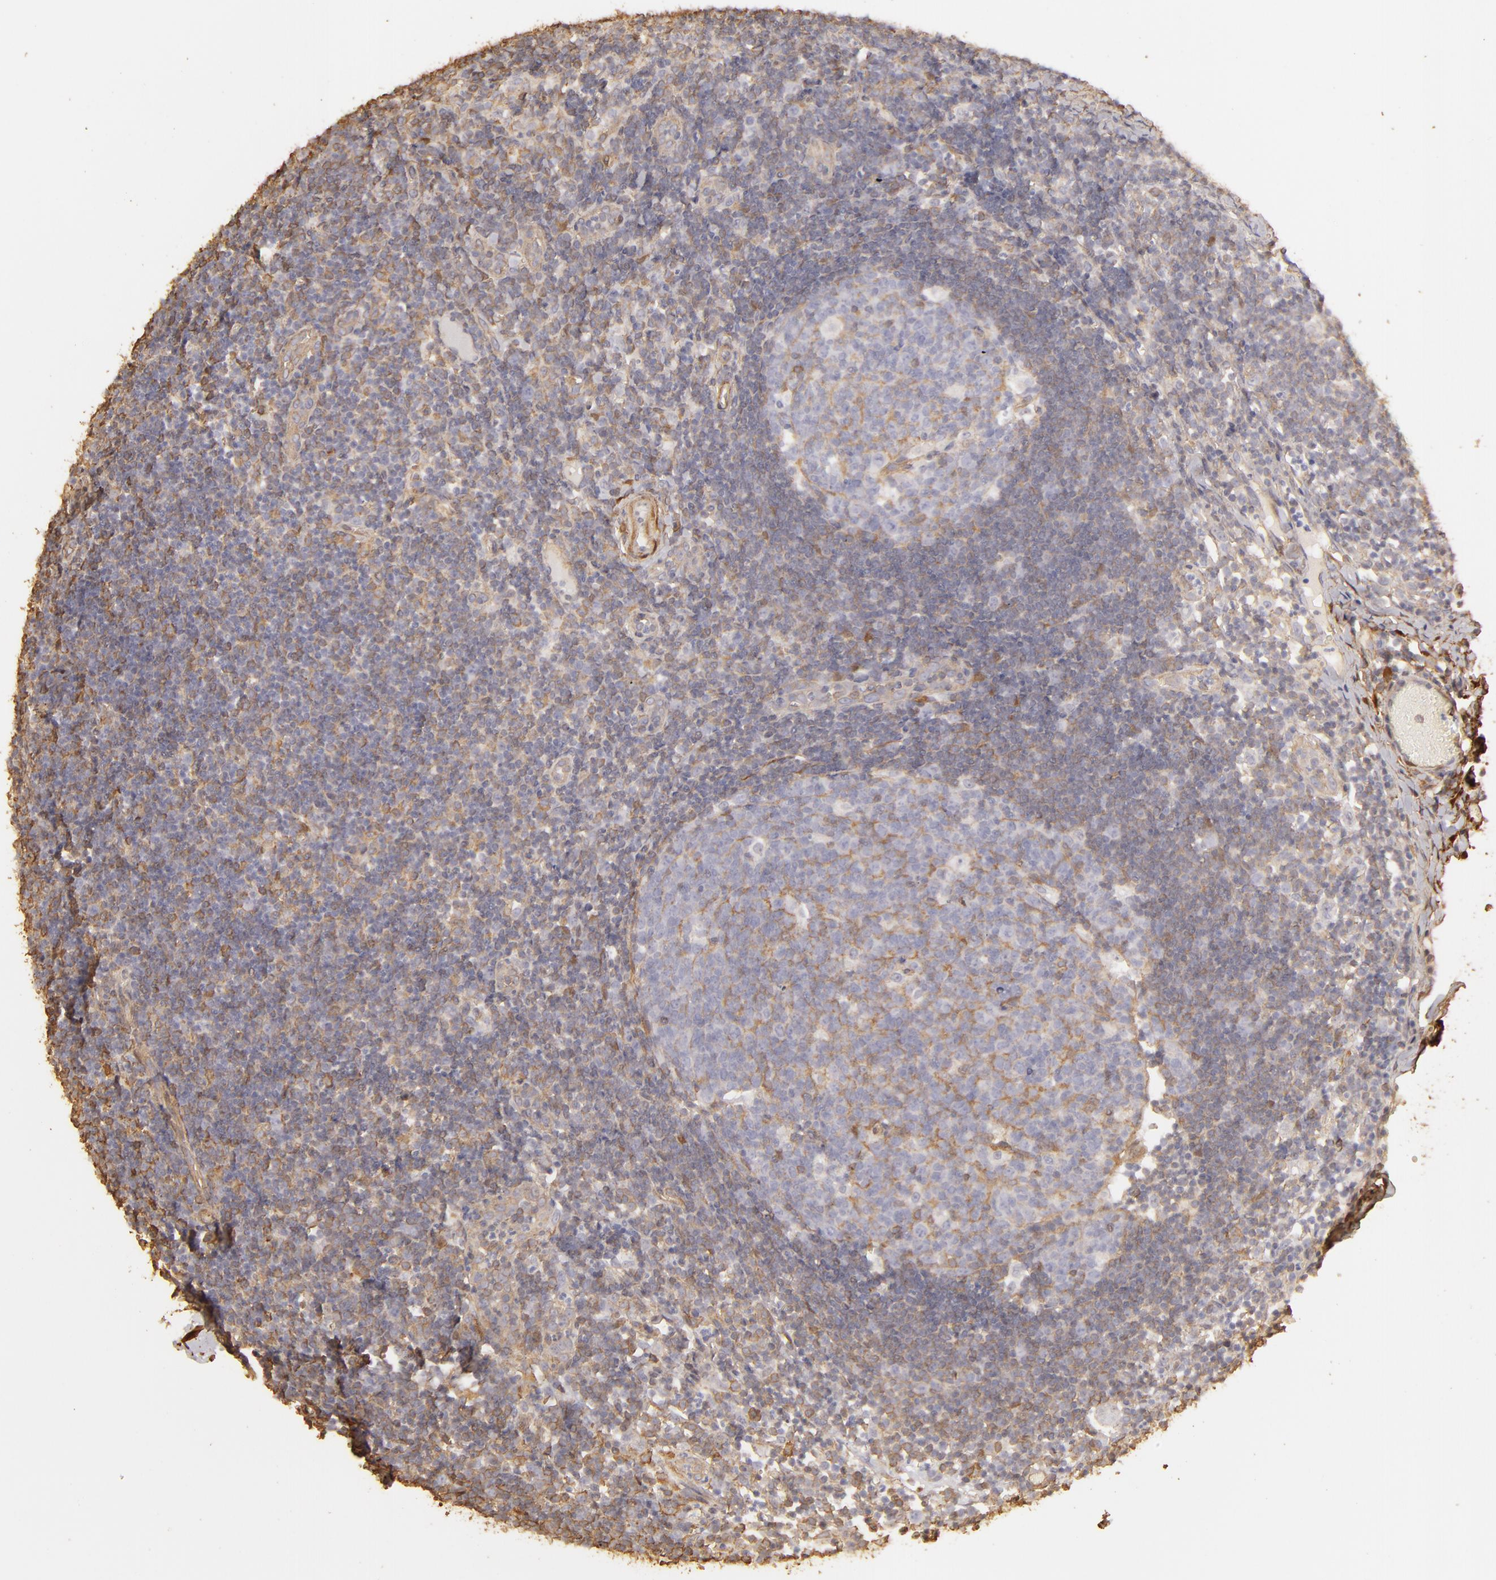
{"staining": {"intensity": "weak", "quantity": "<25%", "location": "cytoplasmic/membranous"}, "tissue": "lymph node", "cell_type": "Germinal center cells", "image_type": "normal", "snomed": [{"axis": "morphology", "description": "Normal tissue, NOS"}, {"axis": "morphology", "description": "Inflammation, NOS"}, {"axis": "topography", "description": "Lymph node"}, {"axis": "topography", "description": "Salivary gland"}], "caption": "Immunohistochemistry photomicrograph of benign human lymph node stained for a protein (brown), which exhibits no expression in germinal center cells.", "gene": "HSPB6", "patient": {"sex": "male", "age": 3}}